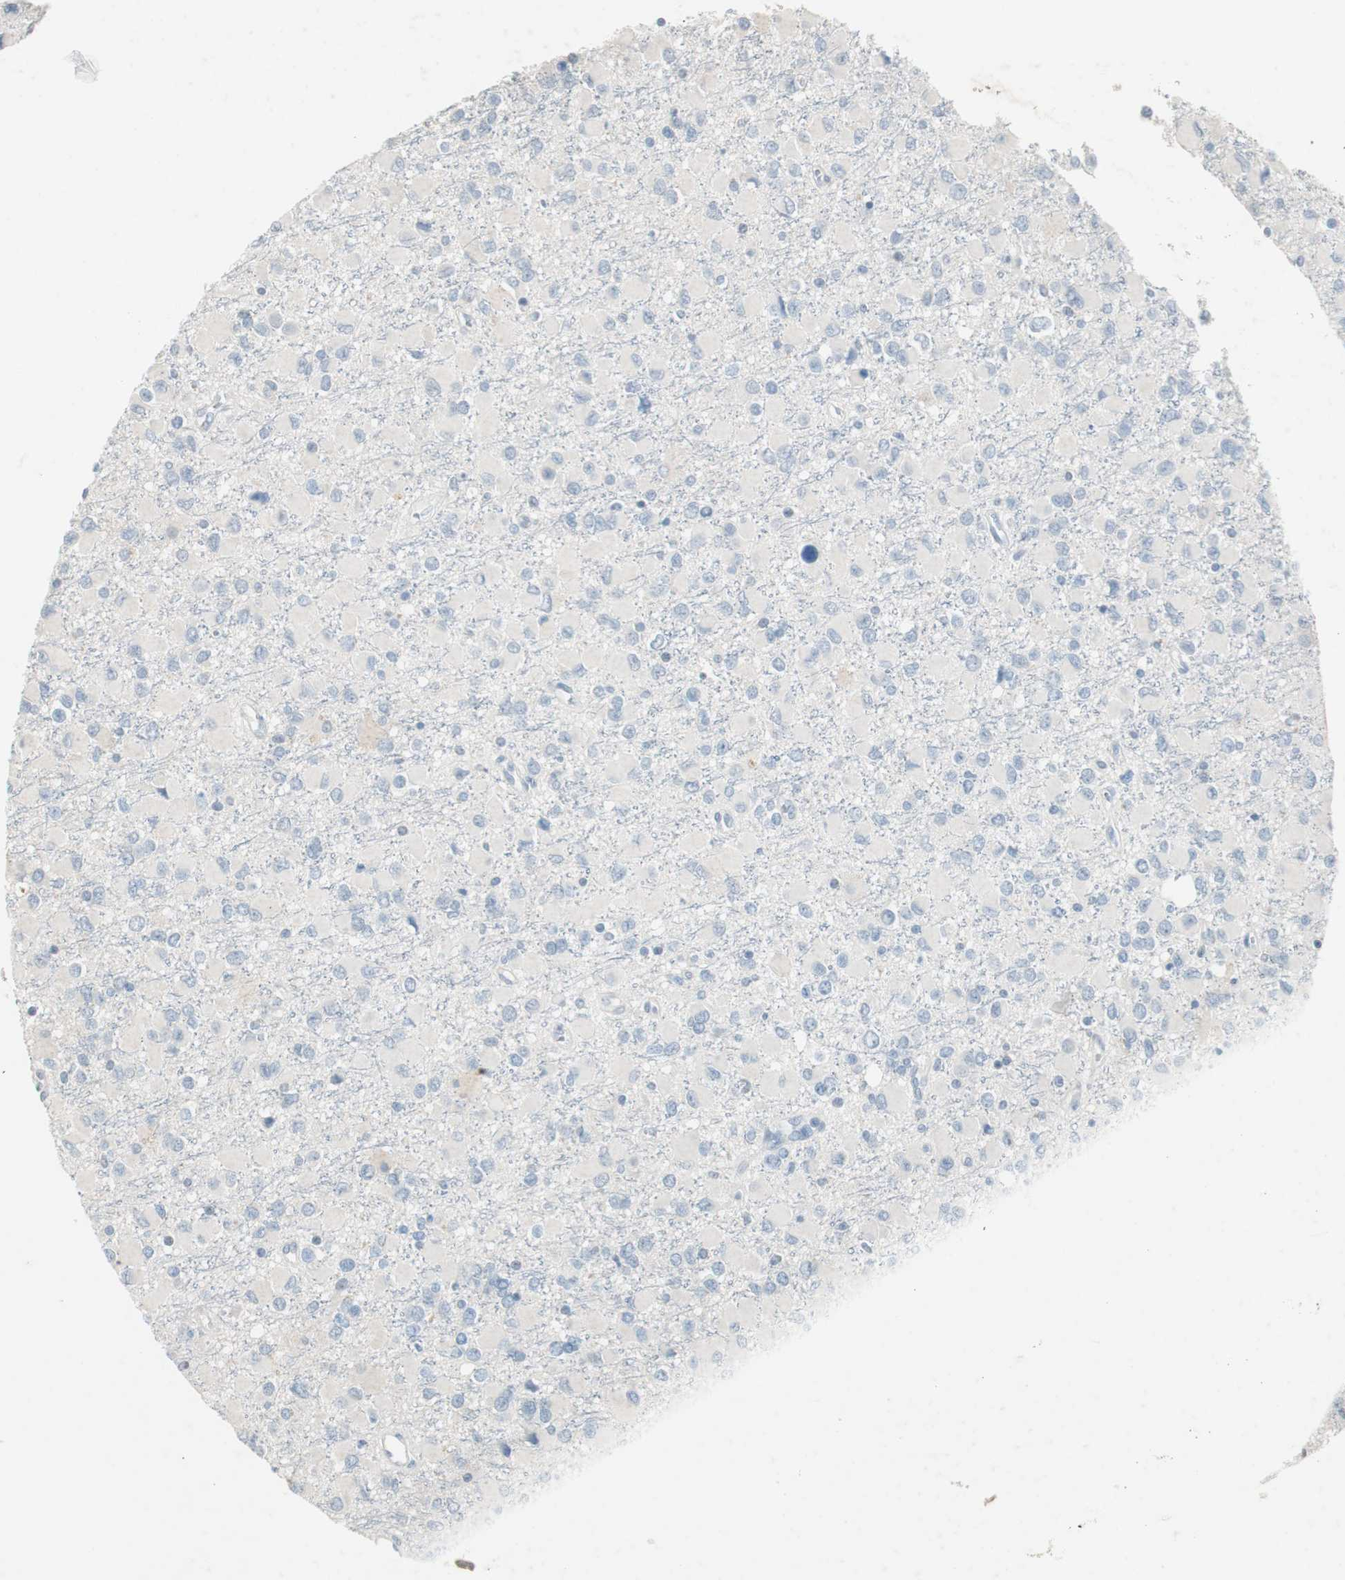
{"staining": {"intensity": "negative", "quantity": "none", "location": "none"}, "tissue": "glioma", "cell_type": "Tumor cells", "image_type": "cancer", "snomed": [{"axis": "morphology", "description": "Glioma, malignant, Low grade"}, {"axis": "topography", "description": "Brain"}], "caption": "DAB (3,3'-diaminobenzidine) immunohistochemical staining of glioma exhibits no significant positivity in tumor cells. (DAB (3,3'-diaminobenzidine) immunohistochemistry visualized using brightfield microscopy, high magnification).", "gene": "KHK", "patient": {"sex": "male", "age": 42}}